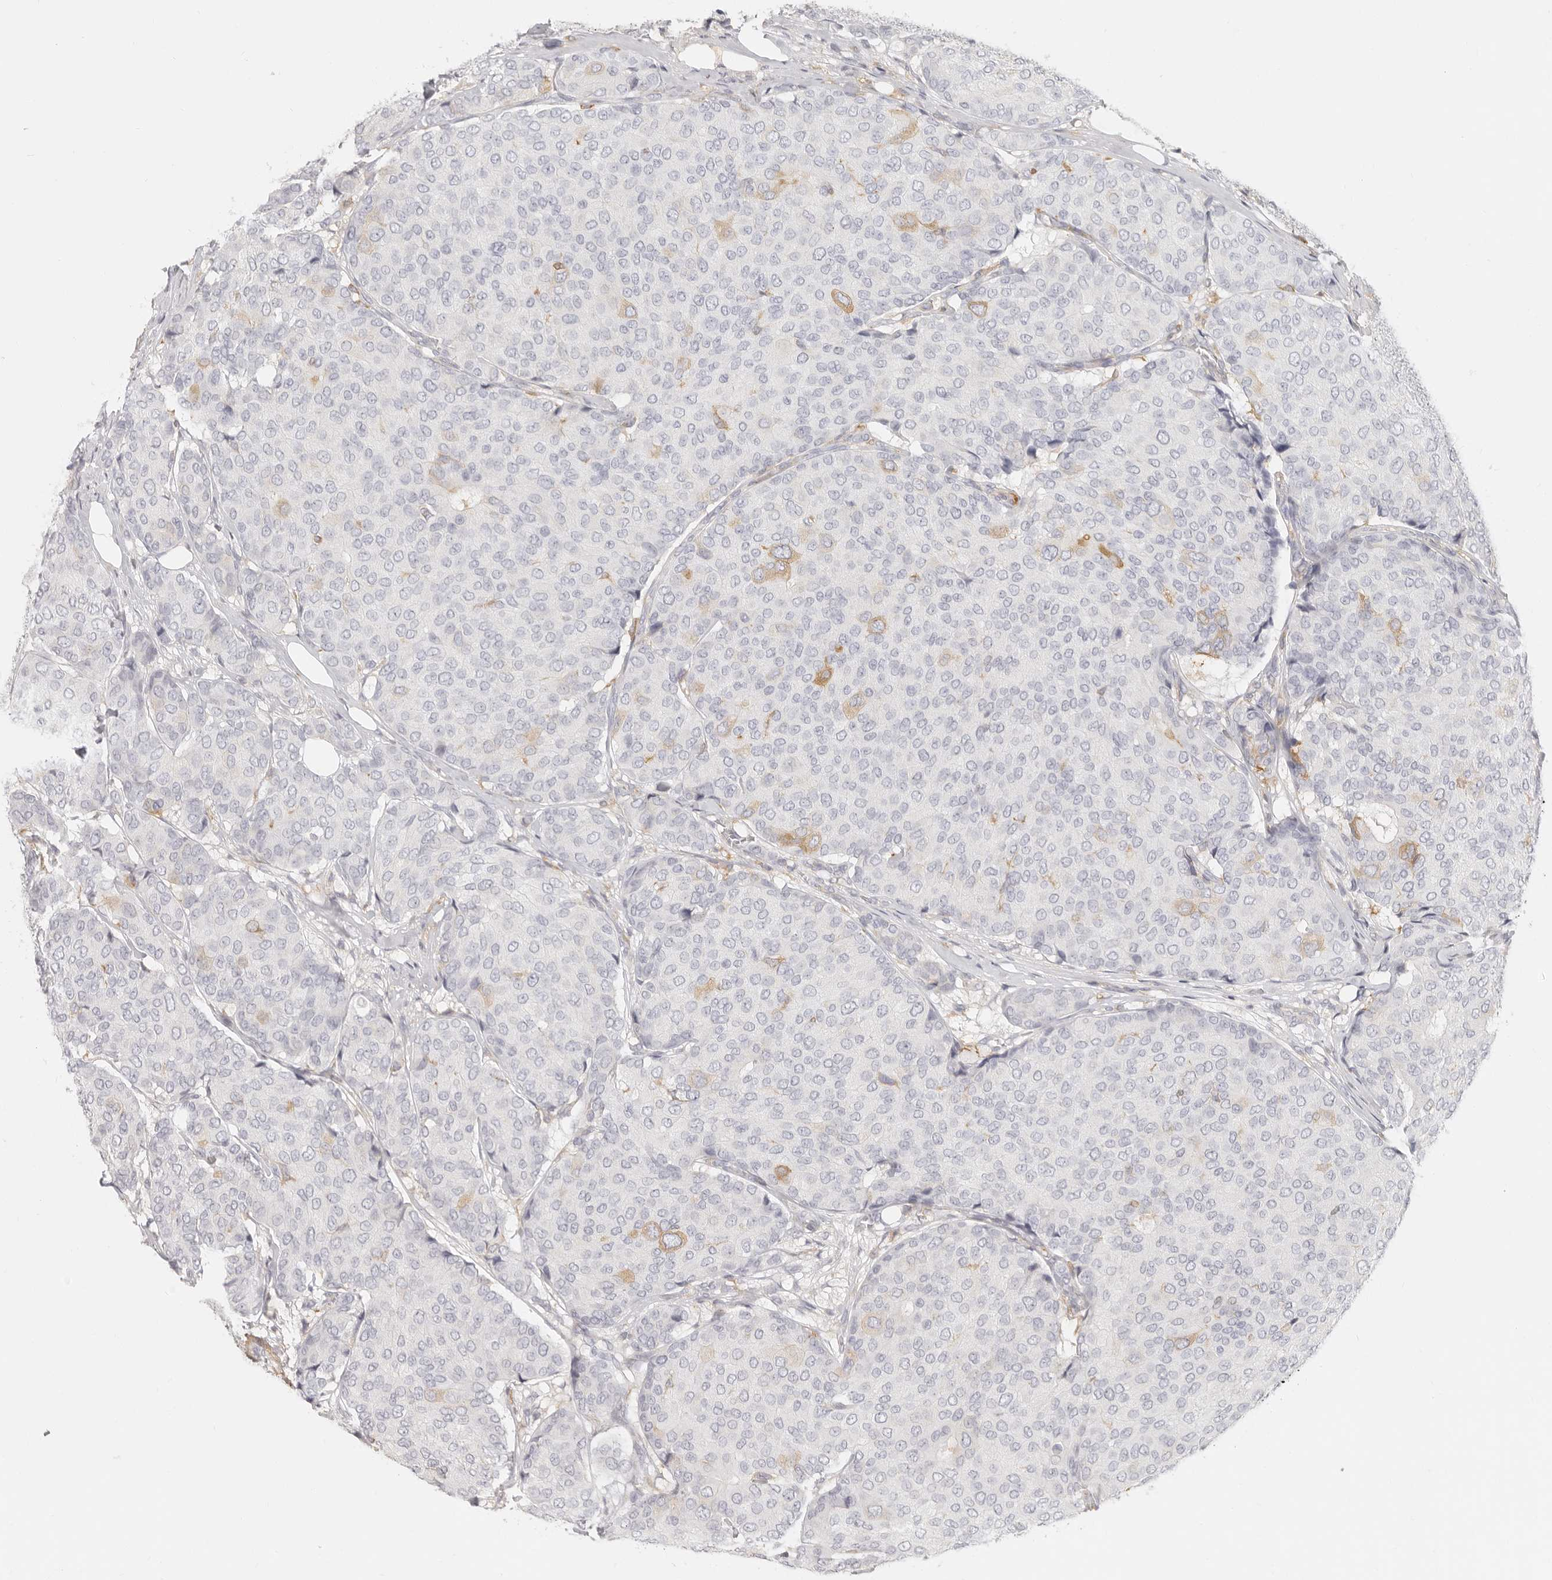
{"staining": {"intensity": "weak", "quantity": "<25%", "location": "cytoplasmic/membranous"}, "tissue": "breast cancer", "cell_type": "Tumor cells", "image_type": "cancer", "snomed": [{"axis": "morphology", "description": "Duct carcinoma"}, {"axis": "topography", "description": "Breast"}], "caption": "Invasive ductal carcinoma (breast) was stained to show a protein in brown. There is no significant positivity in tumor cells. (Brightfield microscopy of DAB (3,3'-diaminobenzidine) immunohistochemistry (IHC) at high magnification).", "gene": "NIBAN1", "patient": {"sex": "female", "age": 75}}